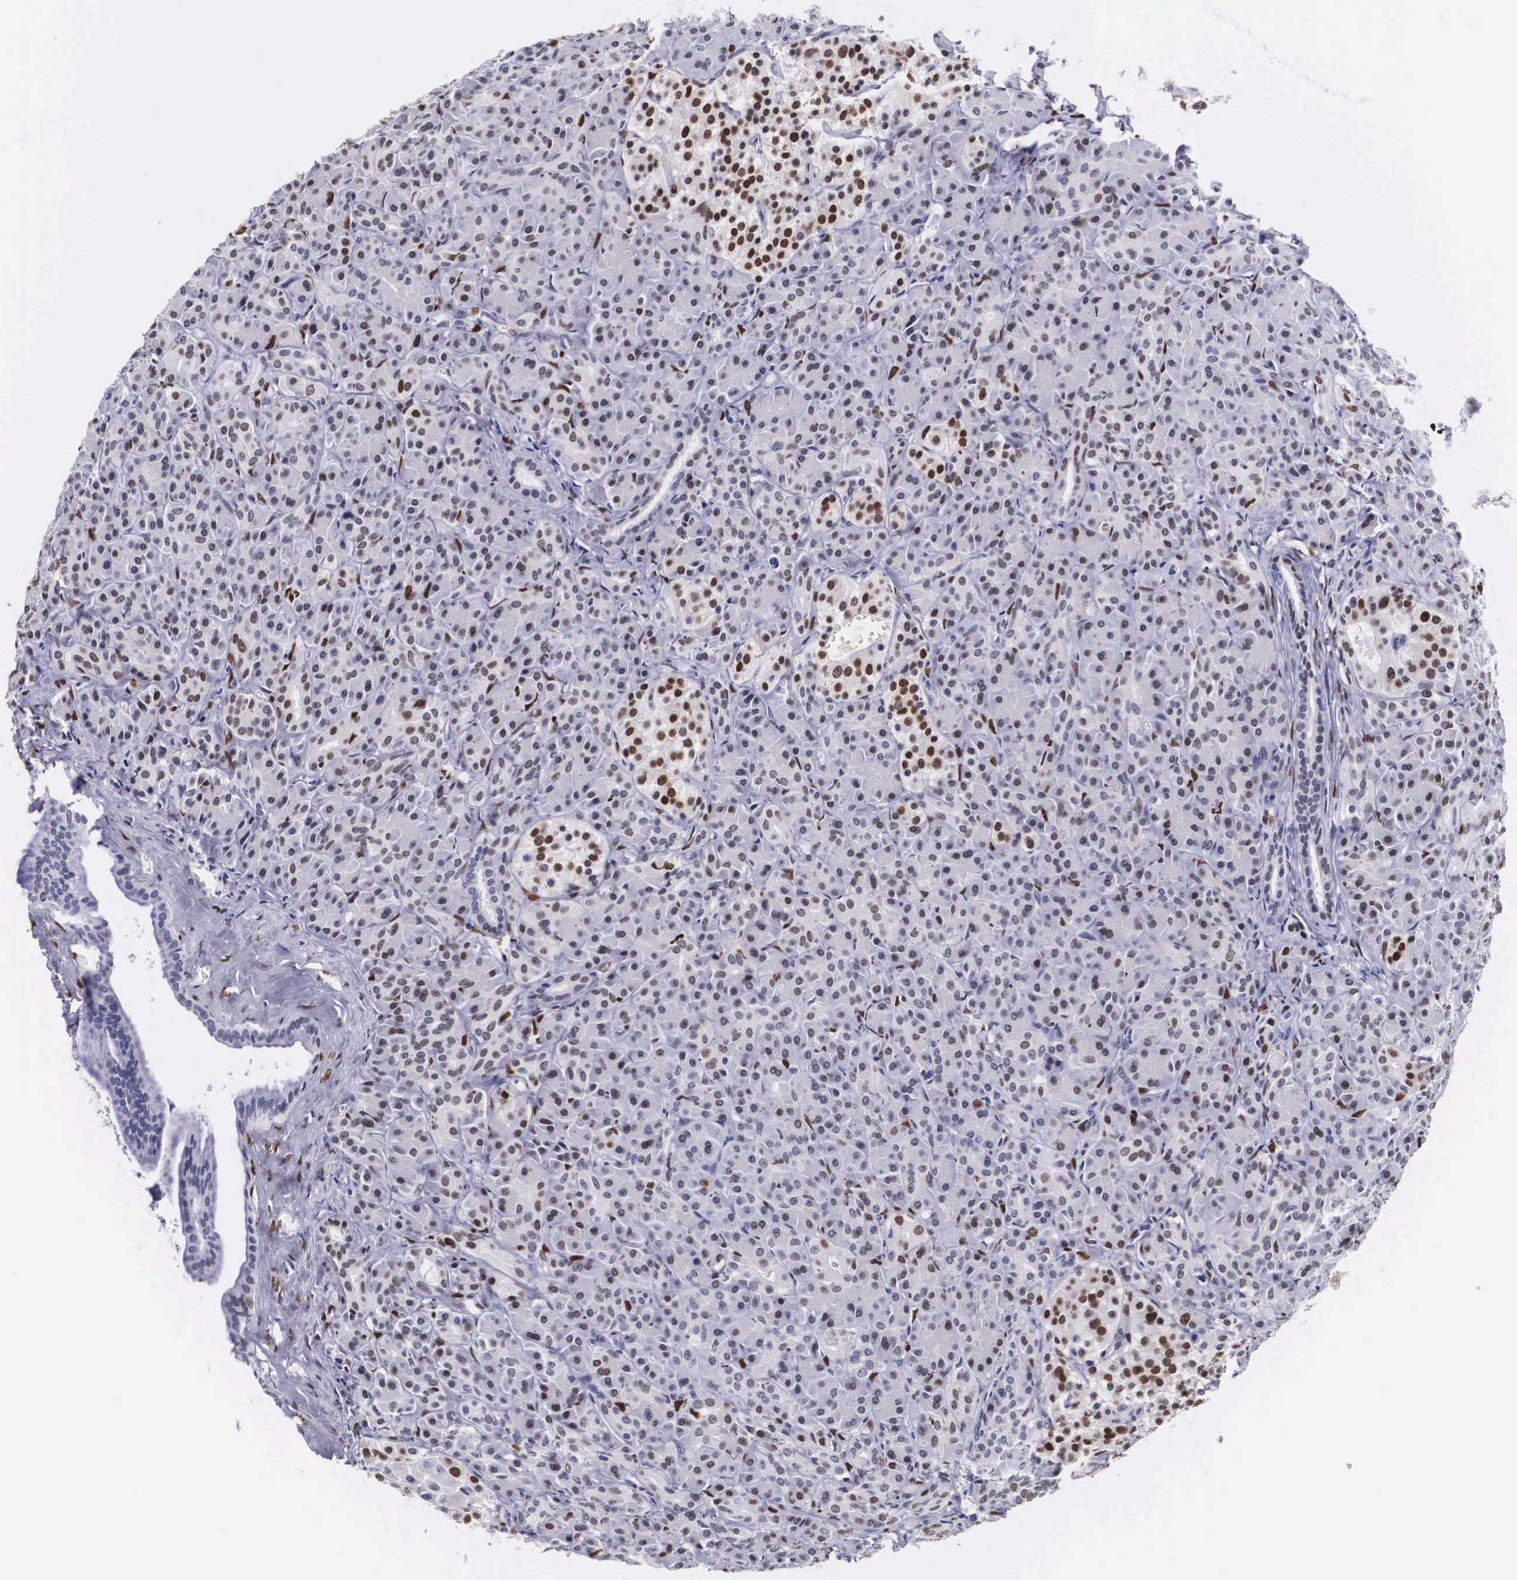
{"staining": {"intensity": "moderate", "quantity": "<25%", "location": "nuclear"}, "tissue": "pancreas", "cell_type": "Exocrine glandular cells", "image_type": "normal", "snomed": [{"axis": "morphology", "description": "Normal tissue, NOS"}, {"axis": "topography", "description": "Lymph node"}, {"axis": "topography", "description": "Pancreas"}], "caption": "Immunohistochemical staining of normal pancreas exhibits <25% levels of moderate nuclear protein positivity in about <25% of exocrine glandular cells. Nuclei are stained in blue.", "gene": "KHDRBS3", "patient": {"sex": "male", "age": 59}}